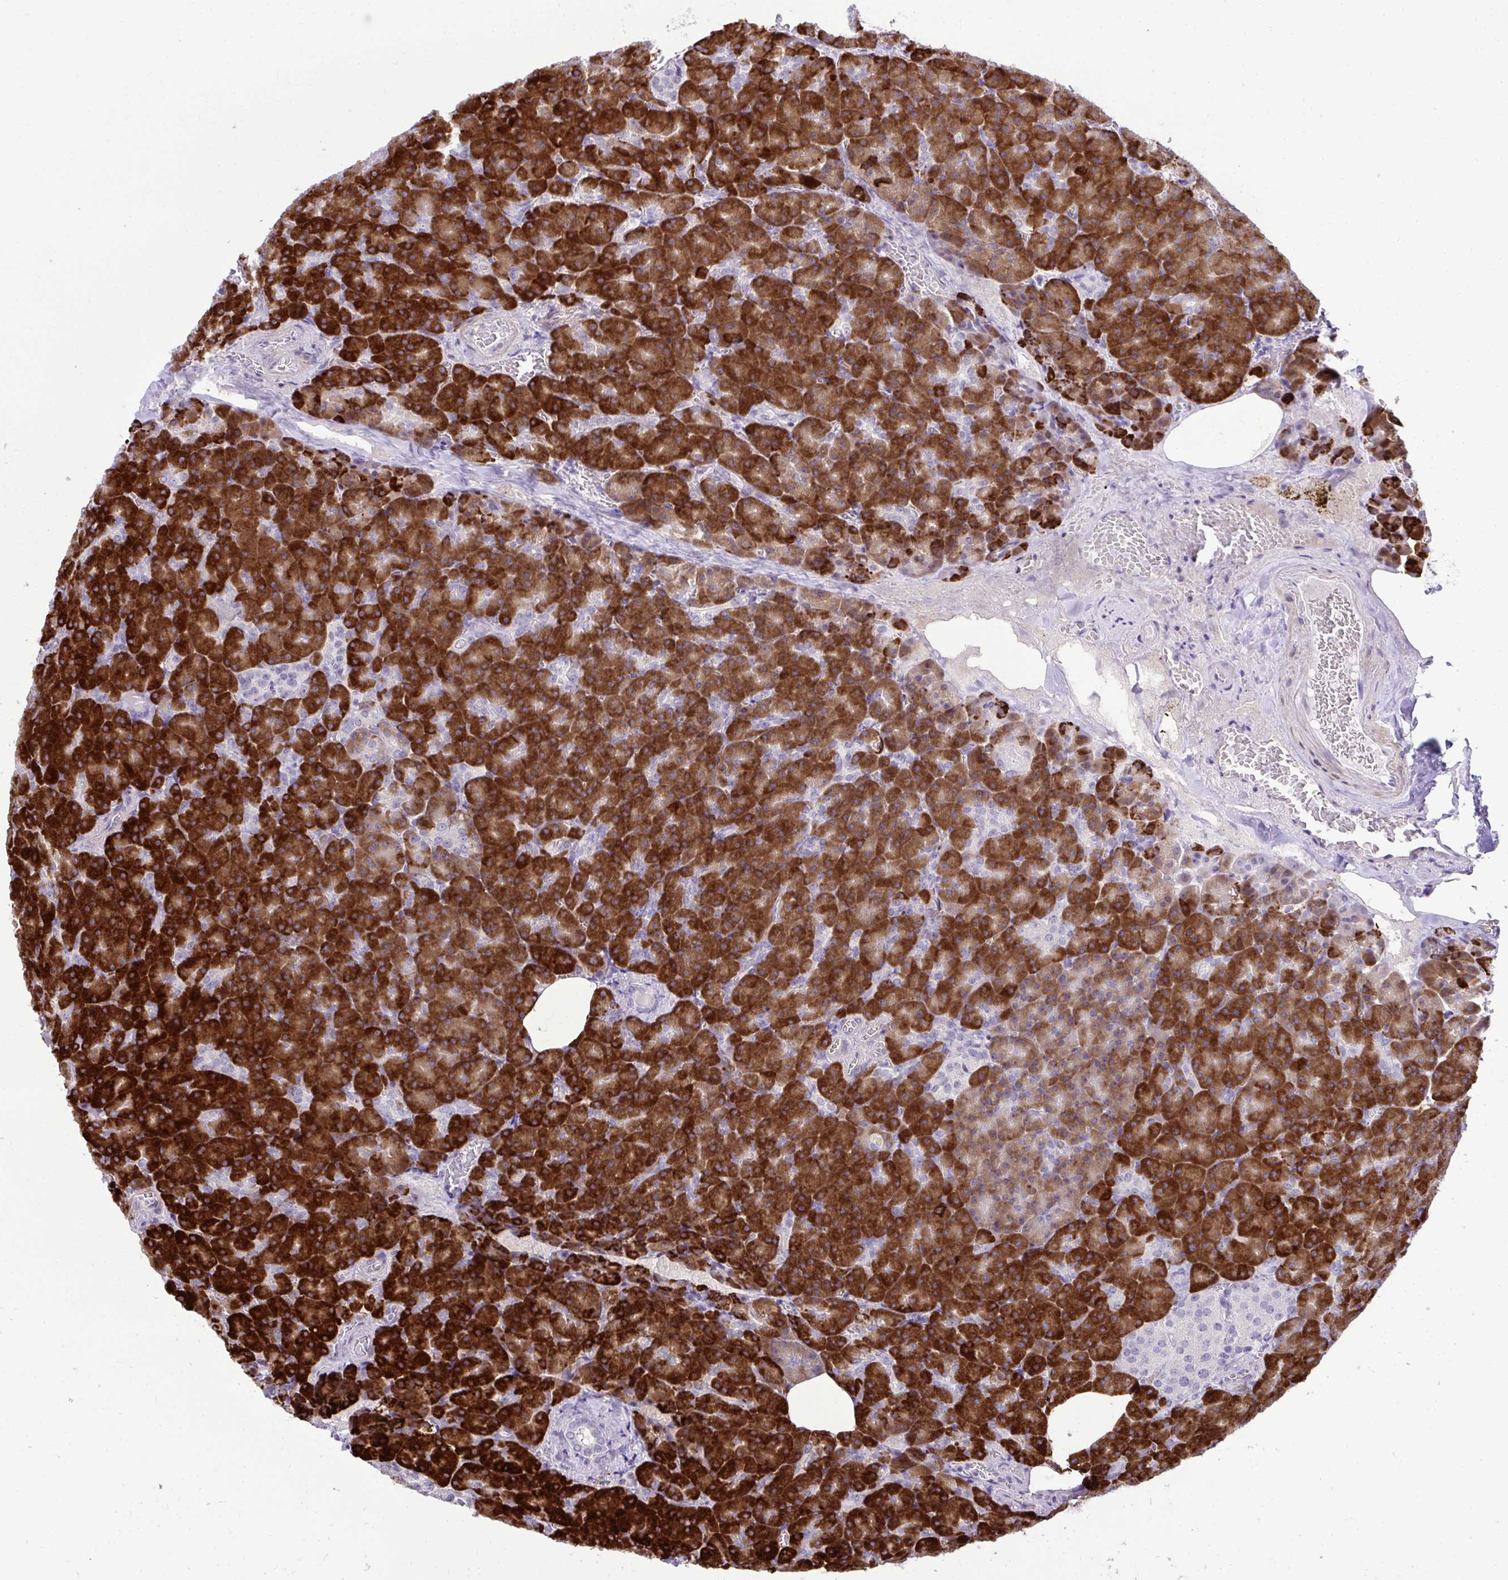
{"staining": {"intensity": "strong", "quantity": ">75%", "location": "cytoplasmic/membranous"}, "tissue": "pancreas", "cell_type": "Exocrine glandular cells", "image_type": "normal", "snomed": [{"axis": "morphology", "description": "Normal tissue, NOS"}, {"axis": "topography", "description": "Pancreas"}], "caption": "Immunohistochemistry image of unremarkable pancreas: pancreas stained using IHC reveals high levels of strong protein expression localized specifically in the cytoplasmic/membranous of exocrine glandular cells, appearing as a cytoplasmic/membranous brown color.", "gene": "SLC30A3", "patient": {"sex": "female", "age": 74}}